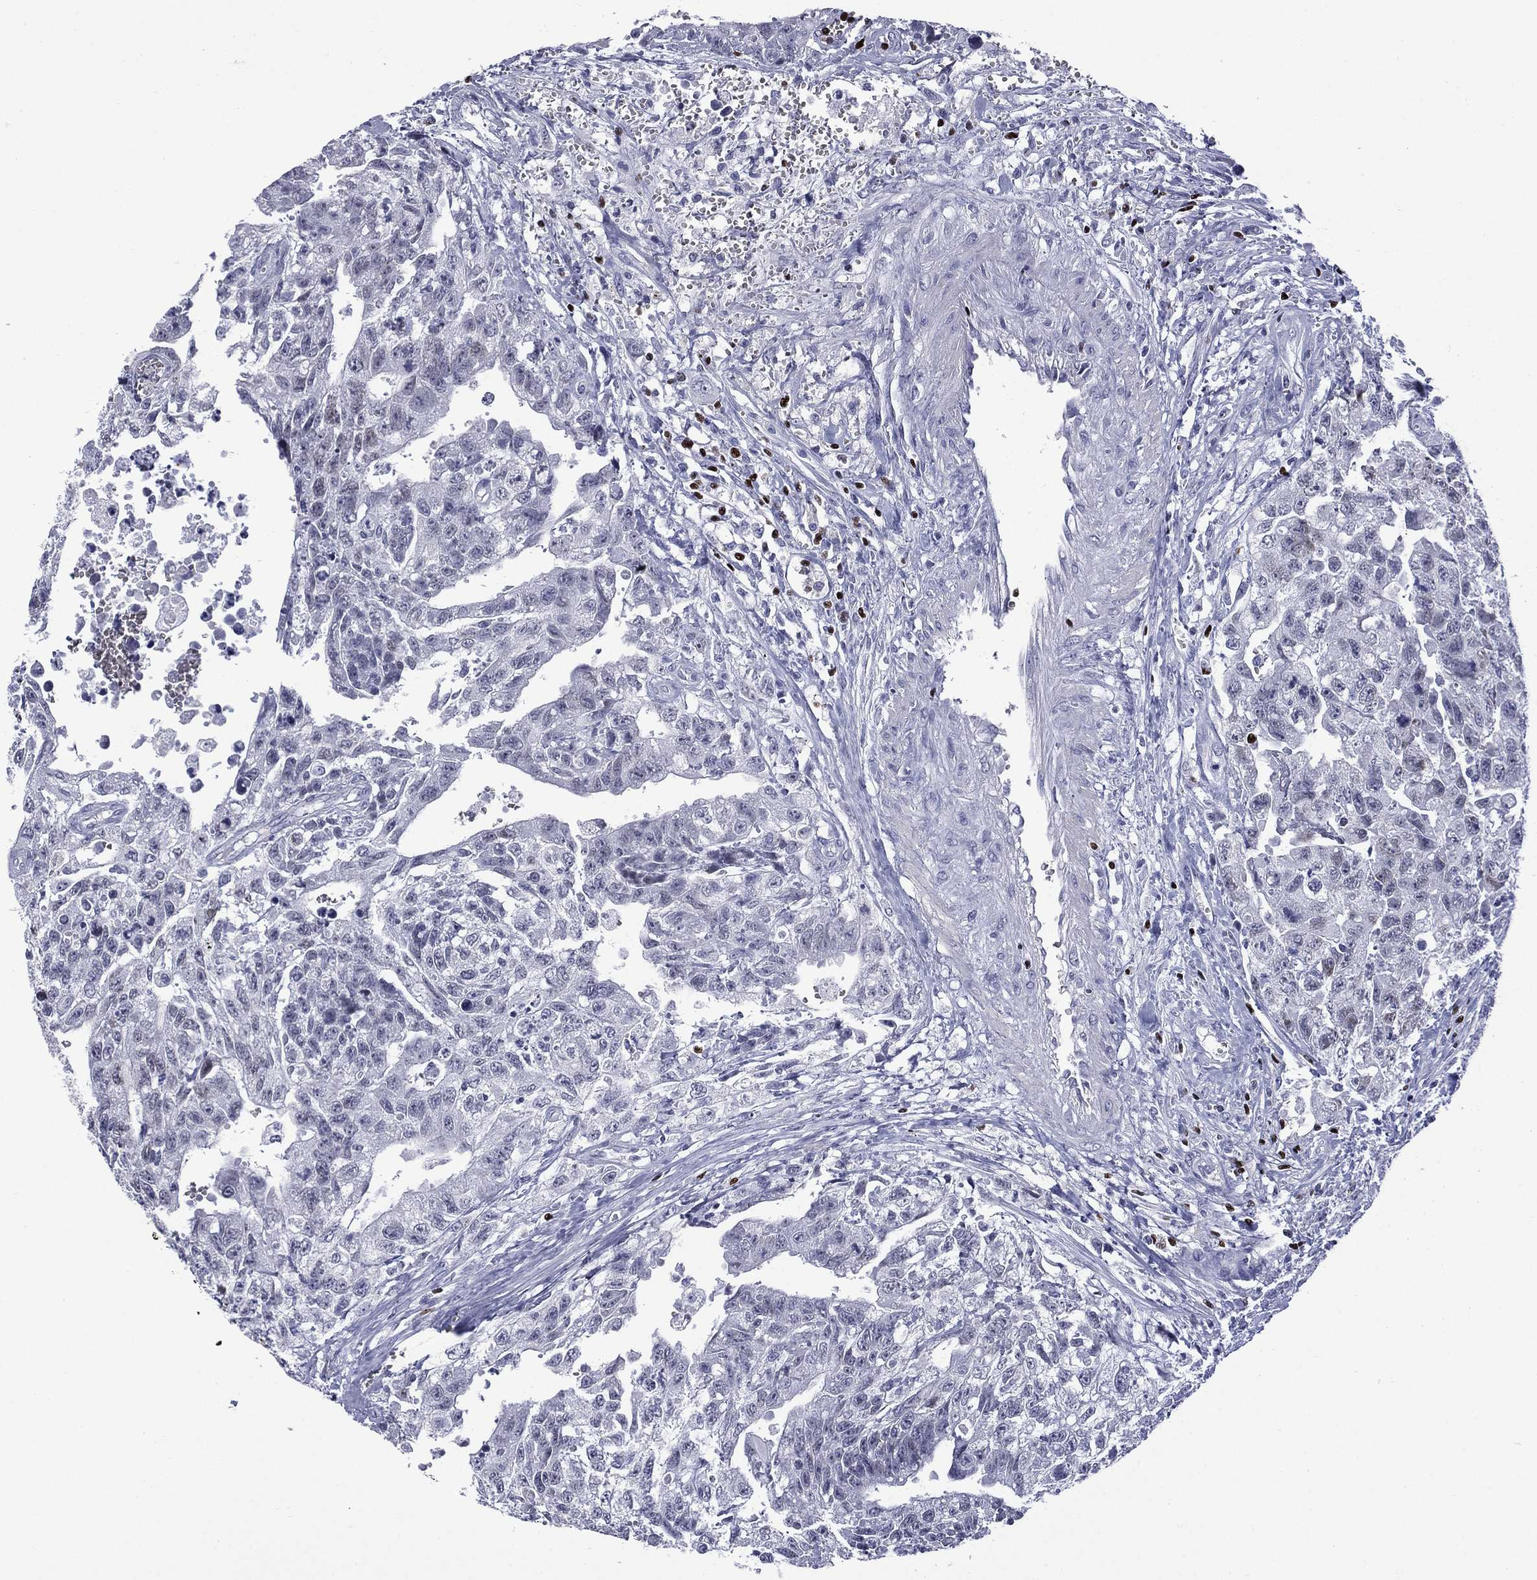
{"staining": {"intensity": "negative", "quantity": "none", "location": "none"}, "tissue": "testis cancer", "cell_type": "Tumor cells", "image_type": "cancer", "snomed": [{"axis": "morphology", "description": "Carcinoma, Embryonal, NOS"}, {"axis": "topography", "description": "Testis"}], "caption": "Immunohistochemistry histopathology image of neoplastic tissue: human embryonal carcinoma (testis) stained with DAB (3,3'-diaminobenzidine) shows no significant protein staining in tumor cells.", "gene": "IKZF3", "patient": {"sex": "male", "age": 24}}